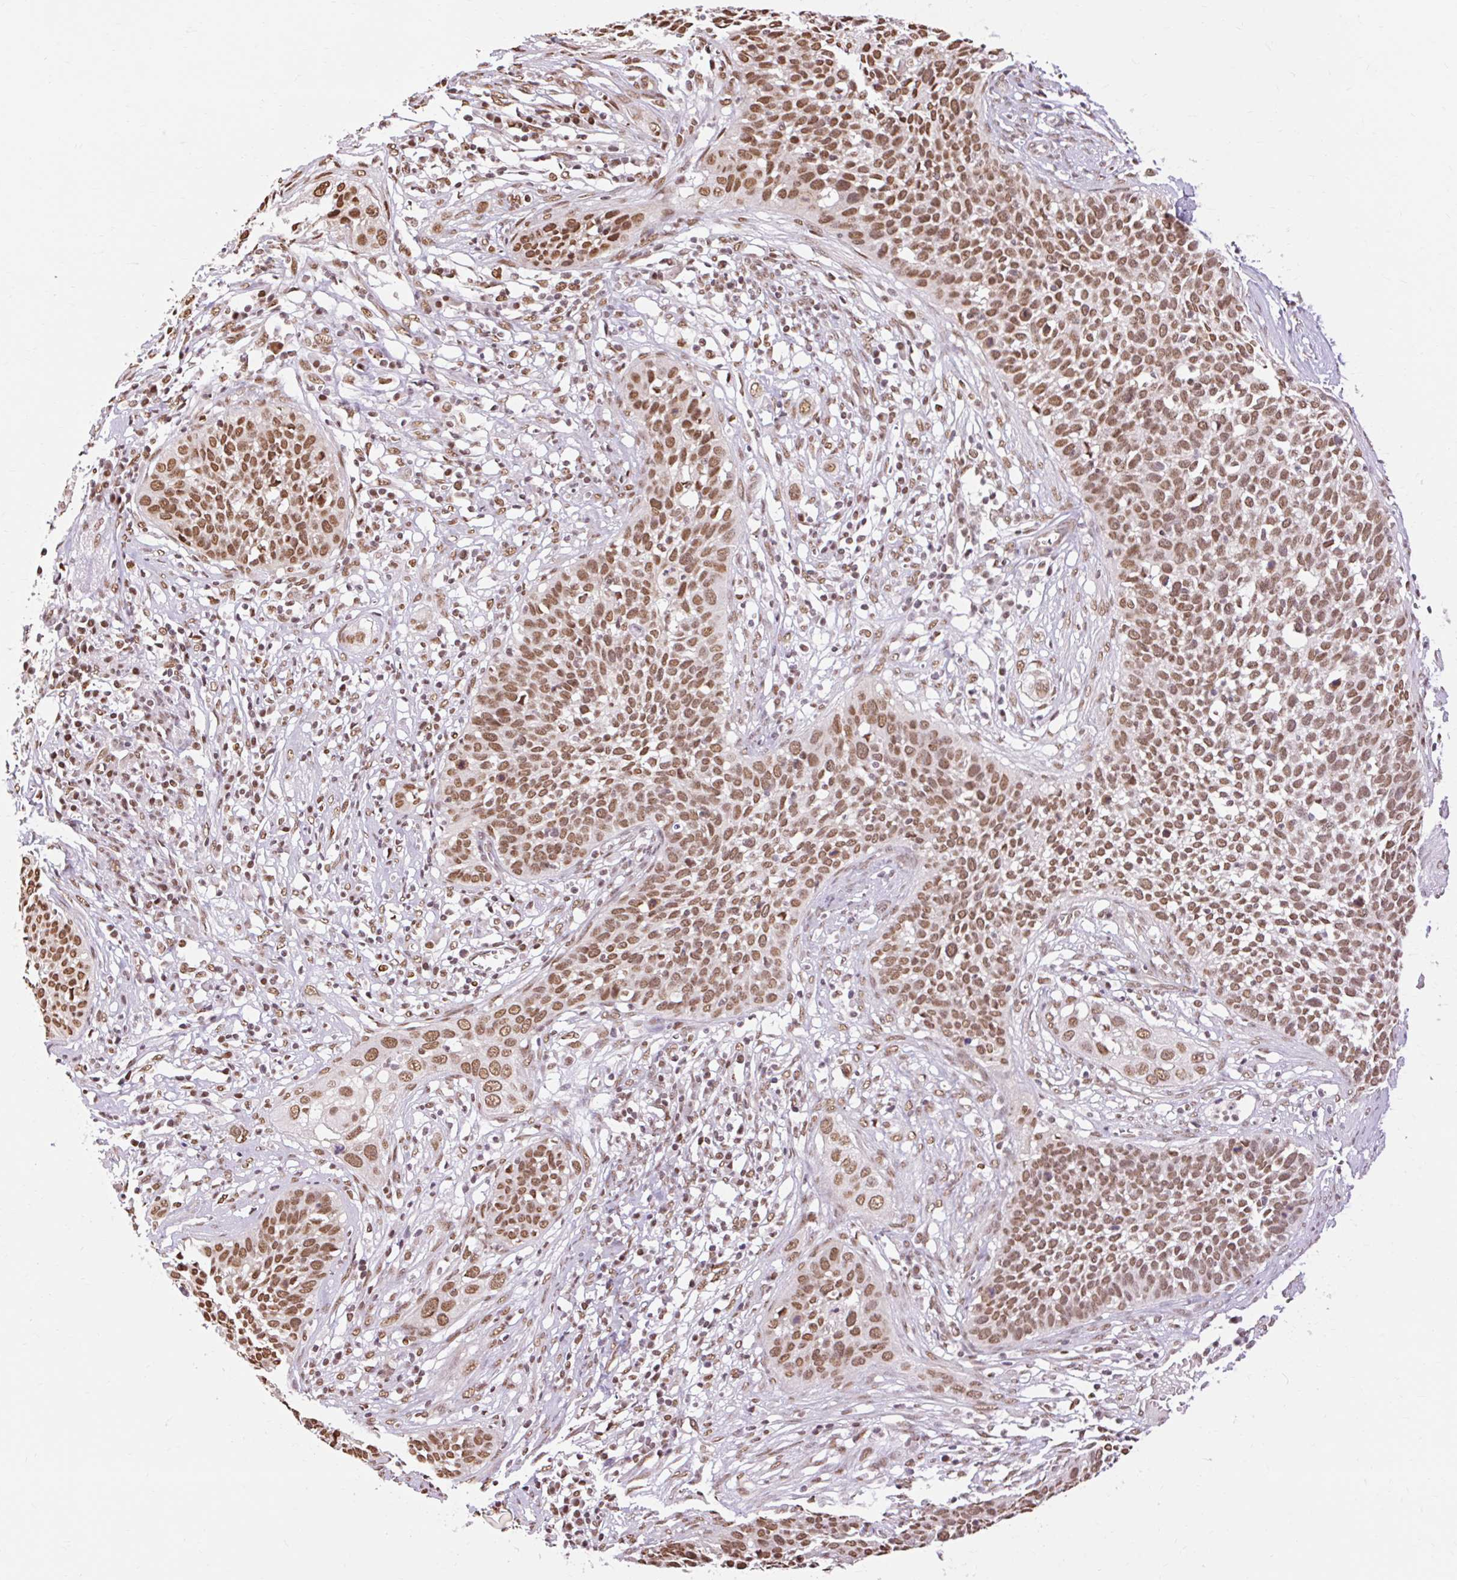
{"staining": {"intensity": "moderate", "quantity": ">75%", "location": "nuclear"}, "tissue": "cervical cancer", "cell_type": "Tumor cells", "image_type": "cancer", "snomed": [{"axis": "morphology", "description": "Squamous cell carcinoma, NOS"}, {"axis": "topography", "description": "Cervix"}], "caption": "Immunohistochemistry (IHC) of human squamous cell carcinoma (cervical) exhibits medium levels of moderate nuclear positivity in about >75% of tumor cells.", "gene": "NPIPB12", "patient": {"sex": "female", "age": 34}}